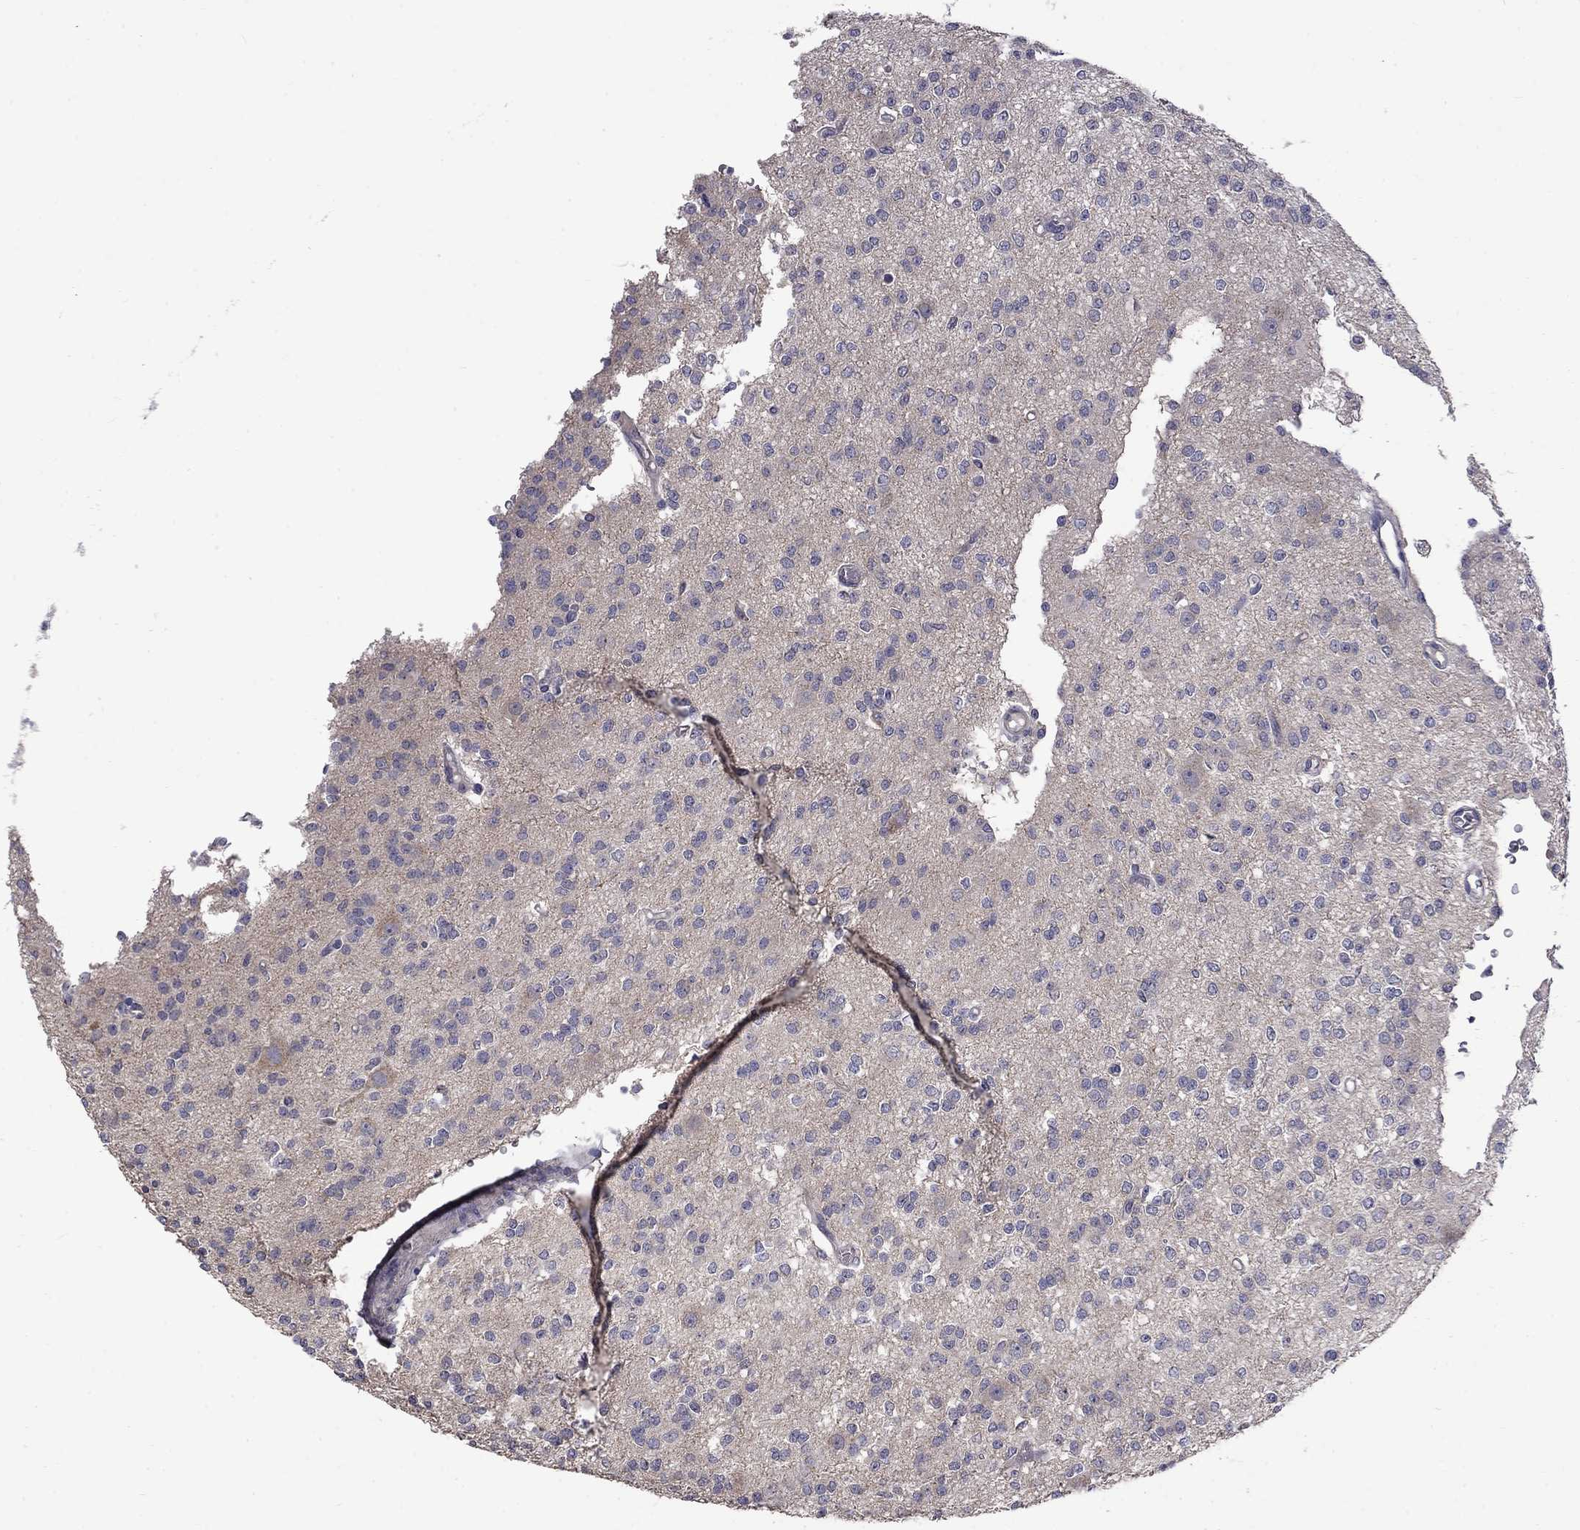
{"staining": {"intensity": "negative", "quantity": "none", "location": "none"}, "tissue": "glioma", "cell_type": "Tumor cells", "image_type": "cancer", "snomed": [{"axis": "morphology", "description": "Glioma, malignant, Low grade"}, {"axis": "topography", "description": "Brain"}], "caption": "Immunohistochemical staining of glioma demonstrates no significant positivity in tumor cells.", "gene": "SLC39A14", "patient": {"sex": "male", "age": 27}}